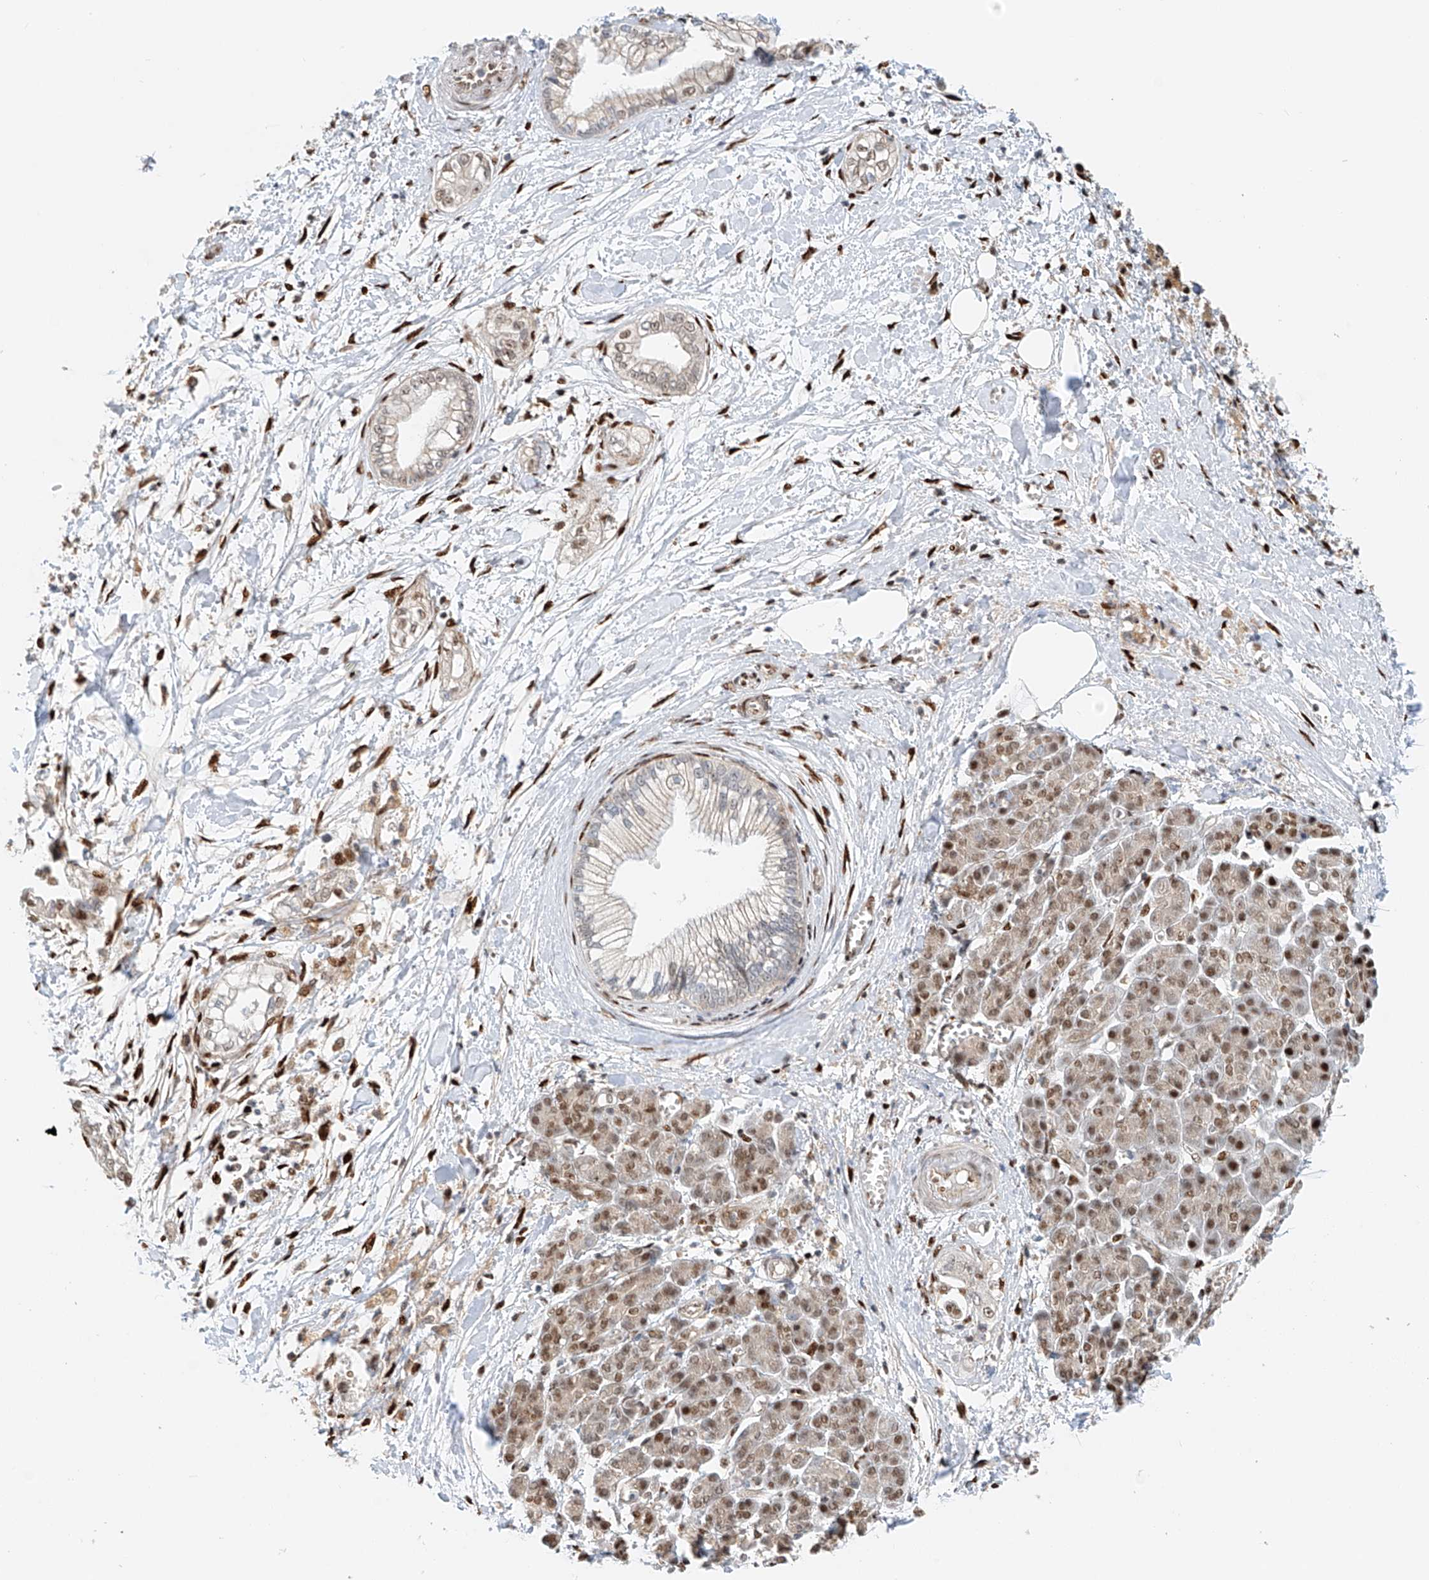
{"staining": {"intensity": "weak", "quantity": "<25%", "location": "nuclear"}, "tissue": "pancreatic cancer", "cell_type": "Tumor cells", "image_type": "cancer", "snomed": [{"axis": "morphology", "description": "Adenocarcinoma, NOS"}, {"axis": "topography", "description": "Pancreas"}], "caption": "The photomicrograph displays no significant positivity in tumor cells of pancreatic adenocarcinoma.", "gene": "ZNF514", "patient": {"sex": "male", "age": 68}}